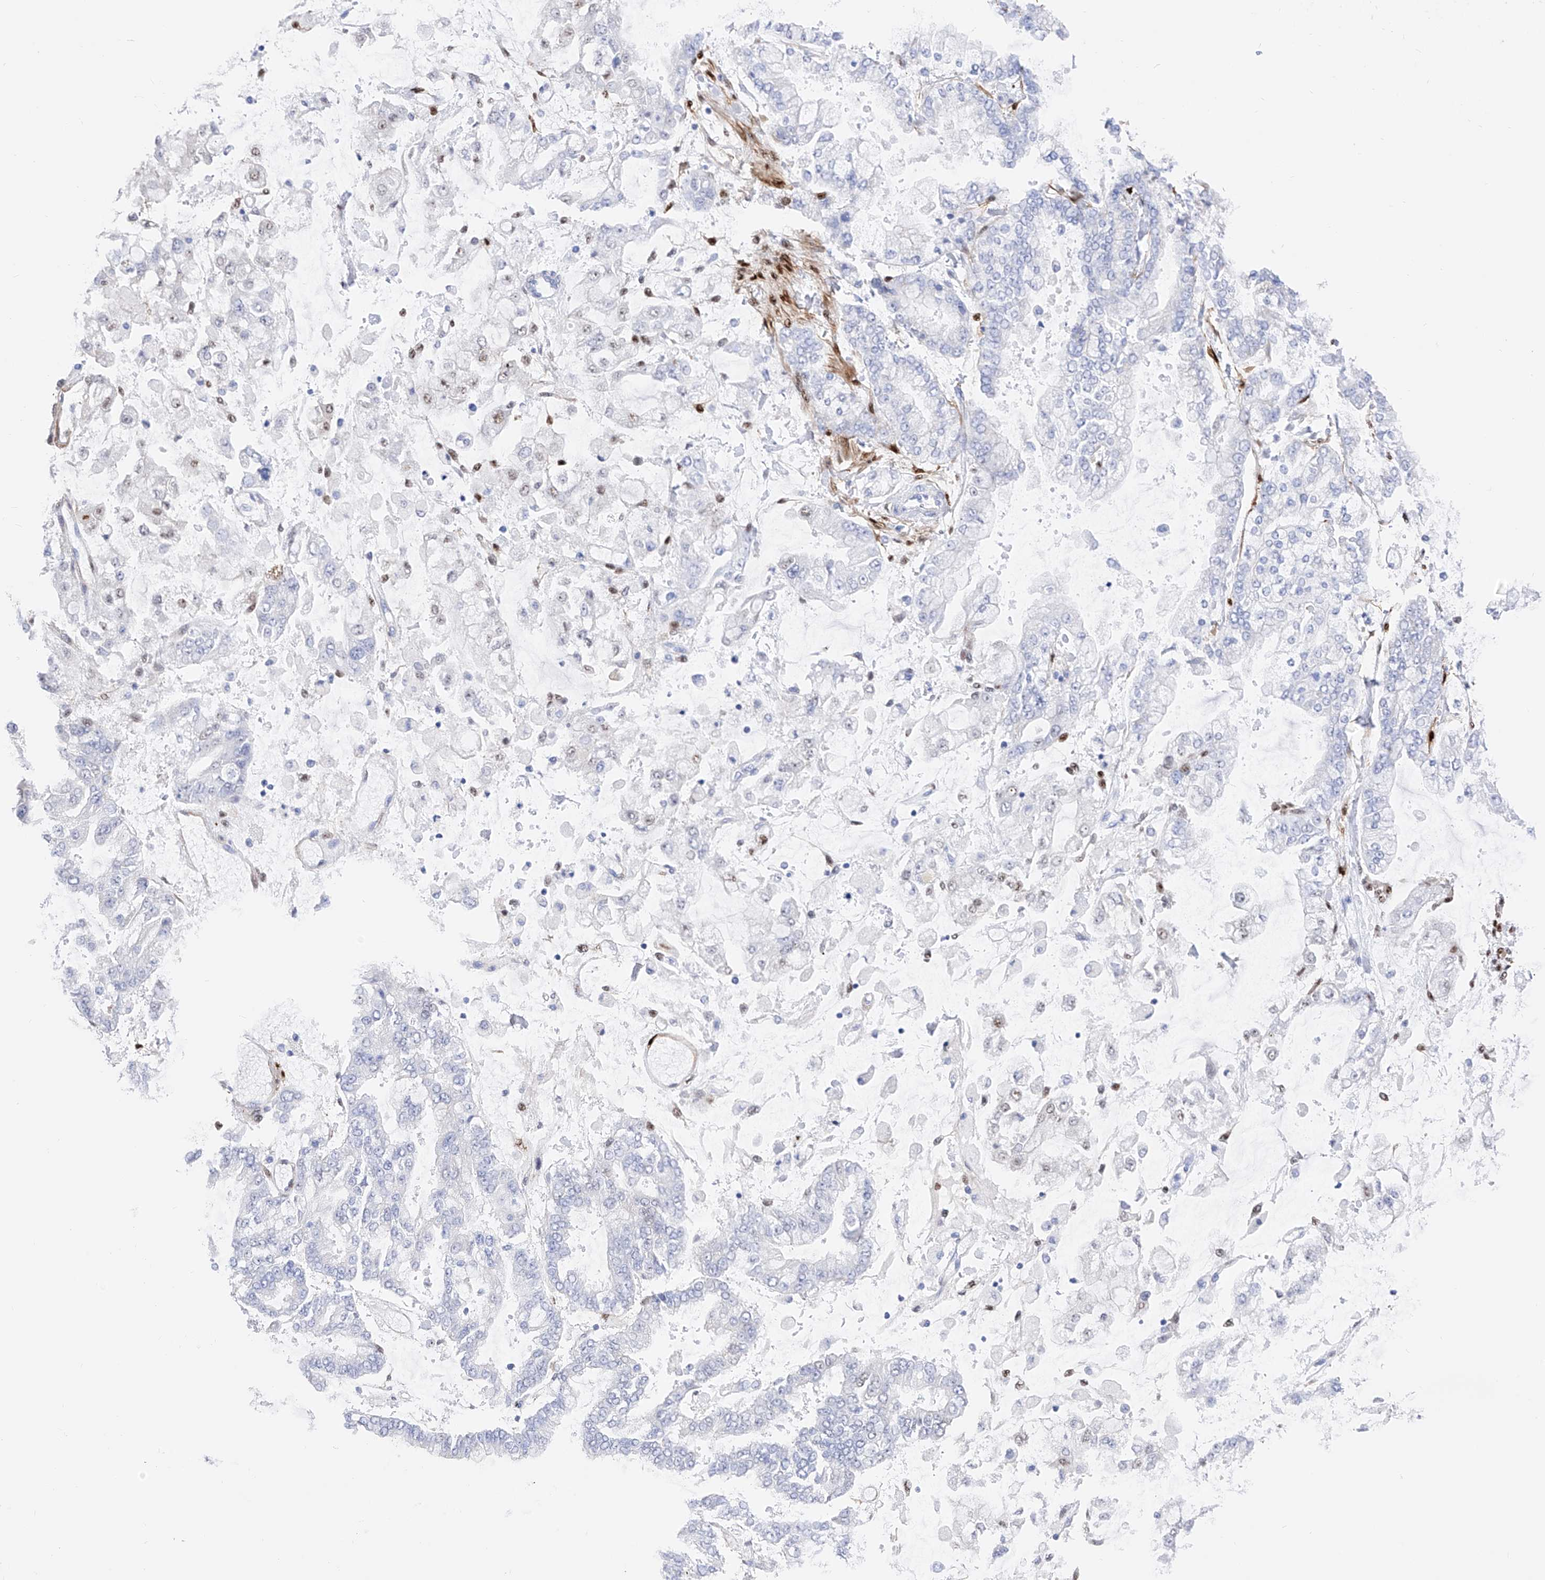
{"staining": {"intensity": "negative", "quantity": "none", "location": "none"}, "tissue": "stomach cancer", "cell_type": "Tumor cells", "image_type": "cancer", "snomed": [{"axis": "morphology", "description": "Normal tissue, NOS"}, {"axis": "morphology", "description": "Adenocarcinoma, NOS"}, {"axis": "topography", "description": "Stomach, upper"}, {"axis": "topography", "description": "Stomach"}], "caption": "Immunohistochemistry (IHC) image of stomach cancer (adenocarcinoma) stained for a protein (brown), which demonstrates no staining in tumor cells. (IHC, brightfield microscopy, high magnification).", "gene": "TRPC7", "patient": {"sex": "male", "age": 76}}